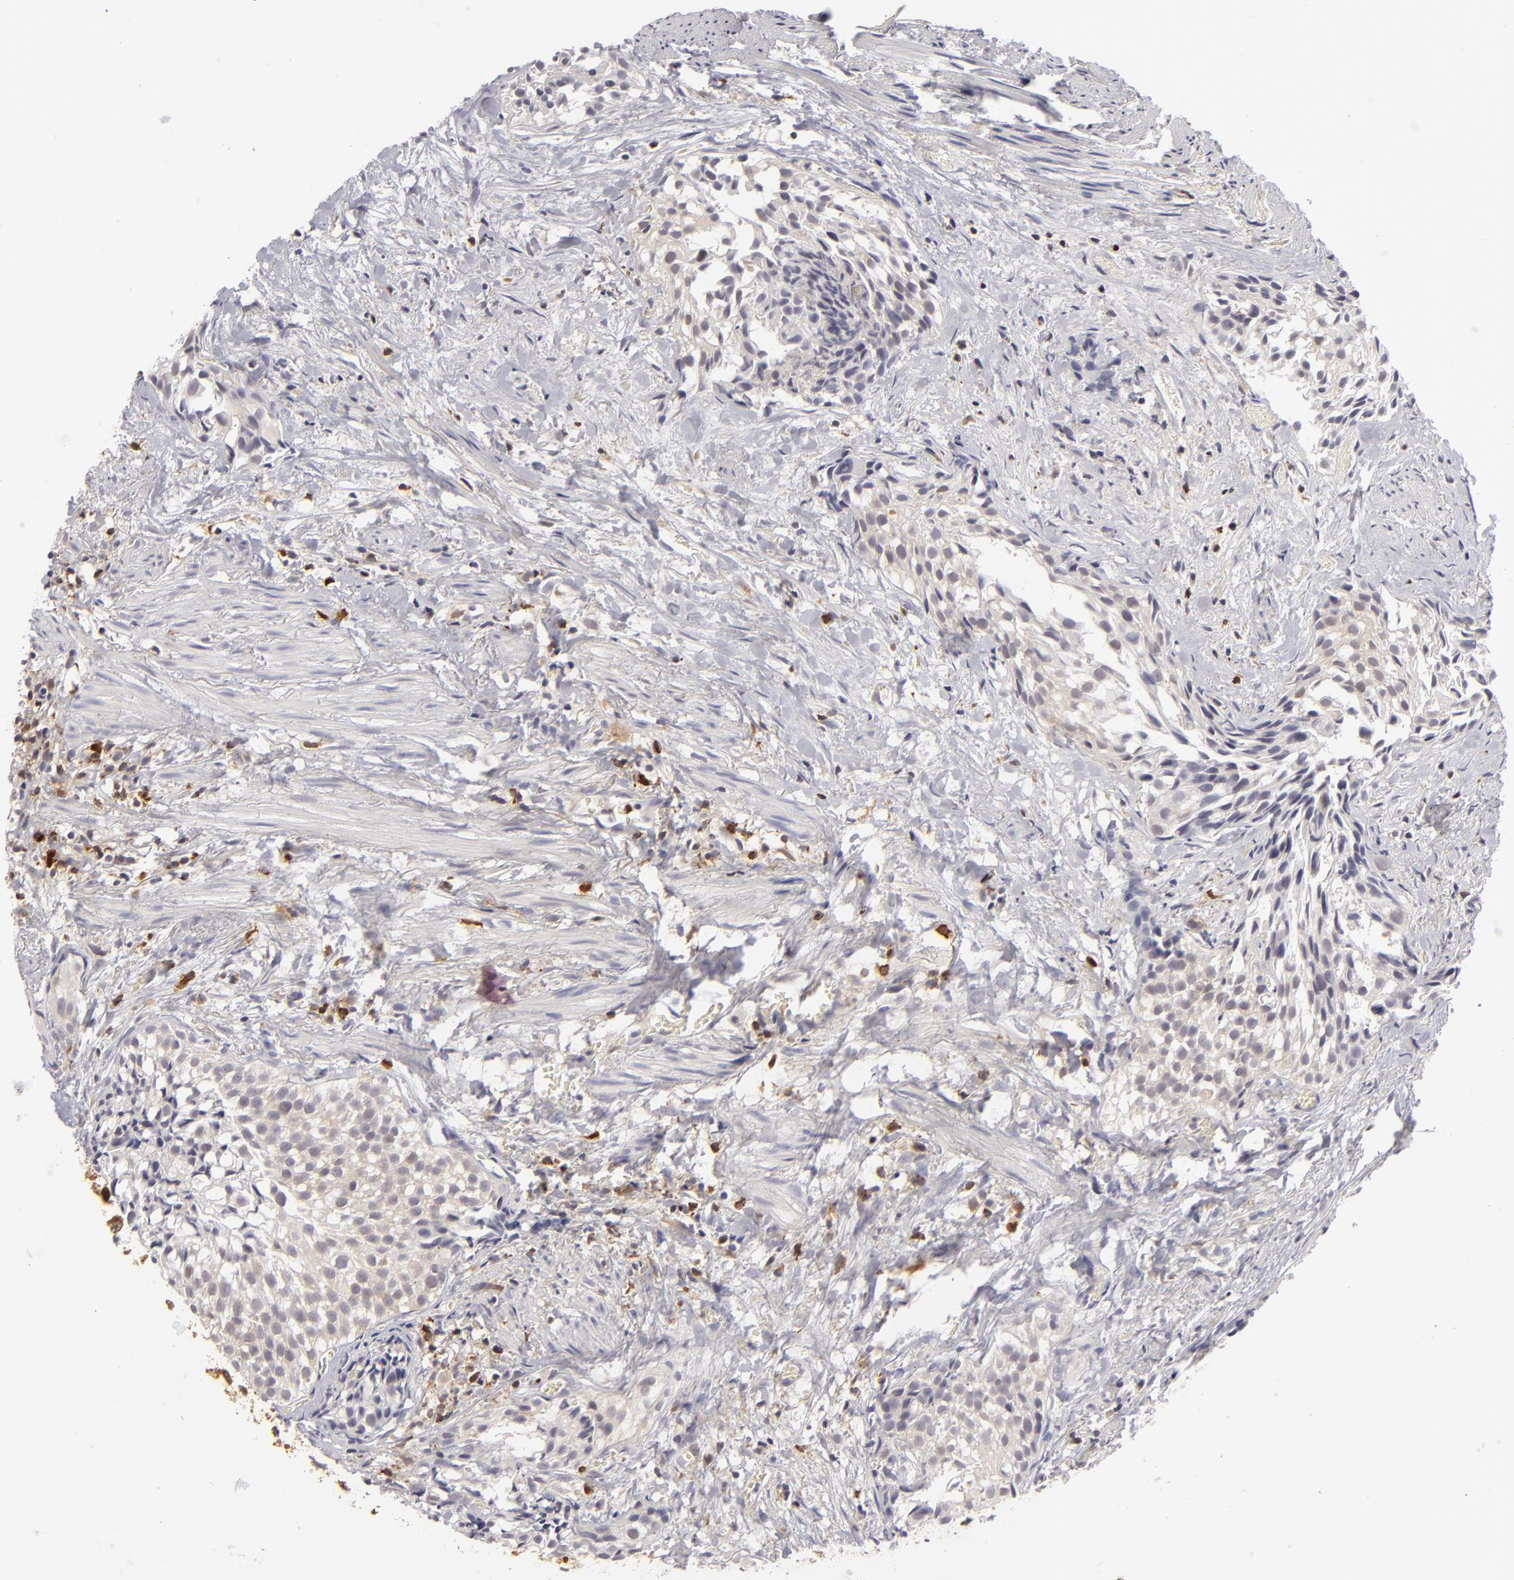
{"staining": {"intensity": "negative", "quantity": "none", "location": "none"}, "tissue": "urothelial cancer", "cell_type": "Tumor cells", "image_type": "cancer", "snomed": [{"axis": "morphology", "description": "Urothelial carcinoma, High grade"}, {"axis": "topography", "description": "Urinary bladder"}], "caption": "Tumor cells show no significant positivity in high-grade urothelial carcinoma.", "gene": "APOBEC3G", "patient": {"sex": "female", "age": 78}}